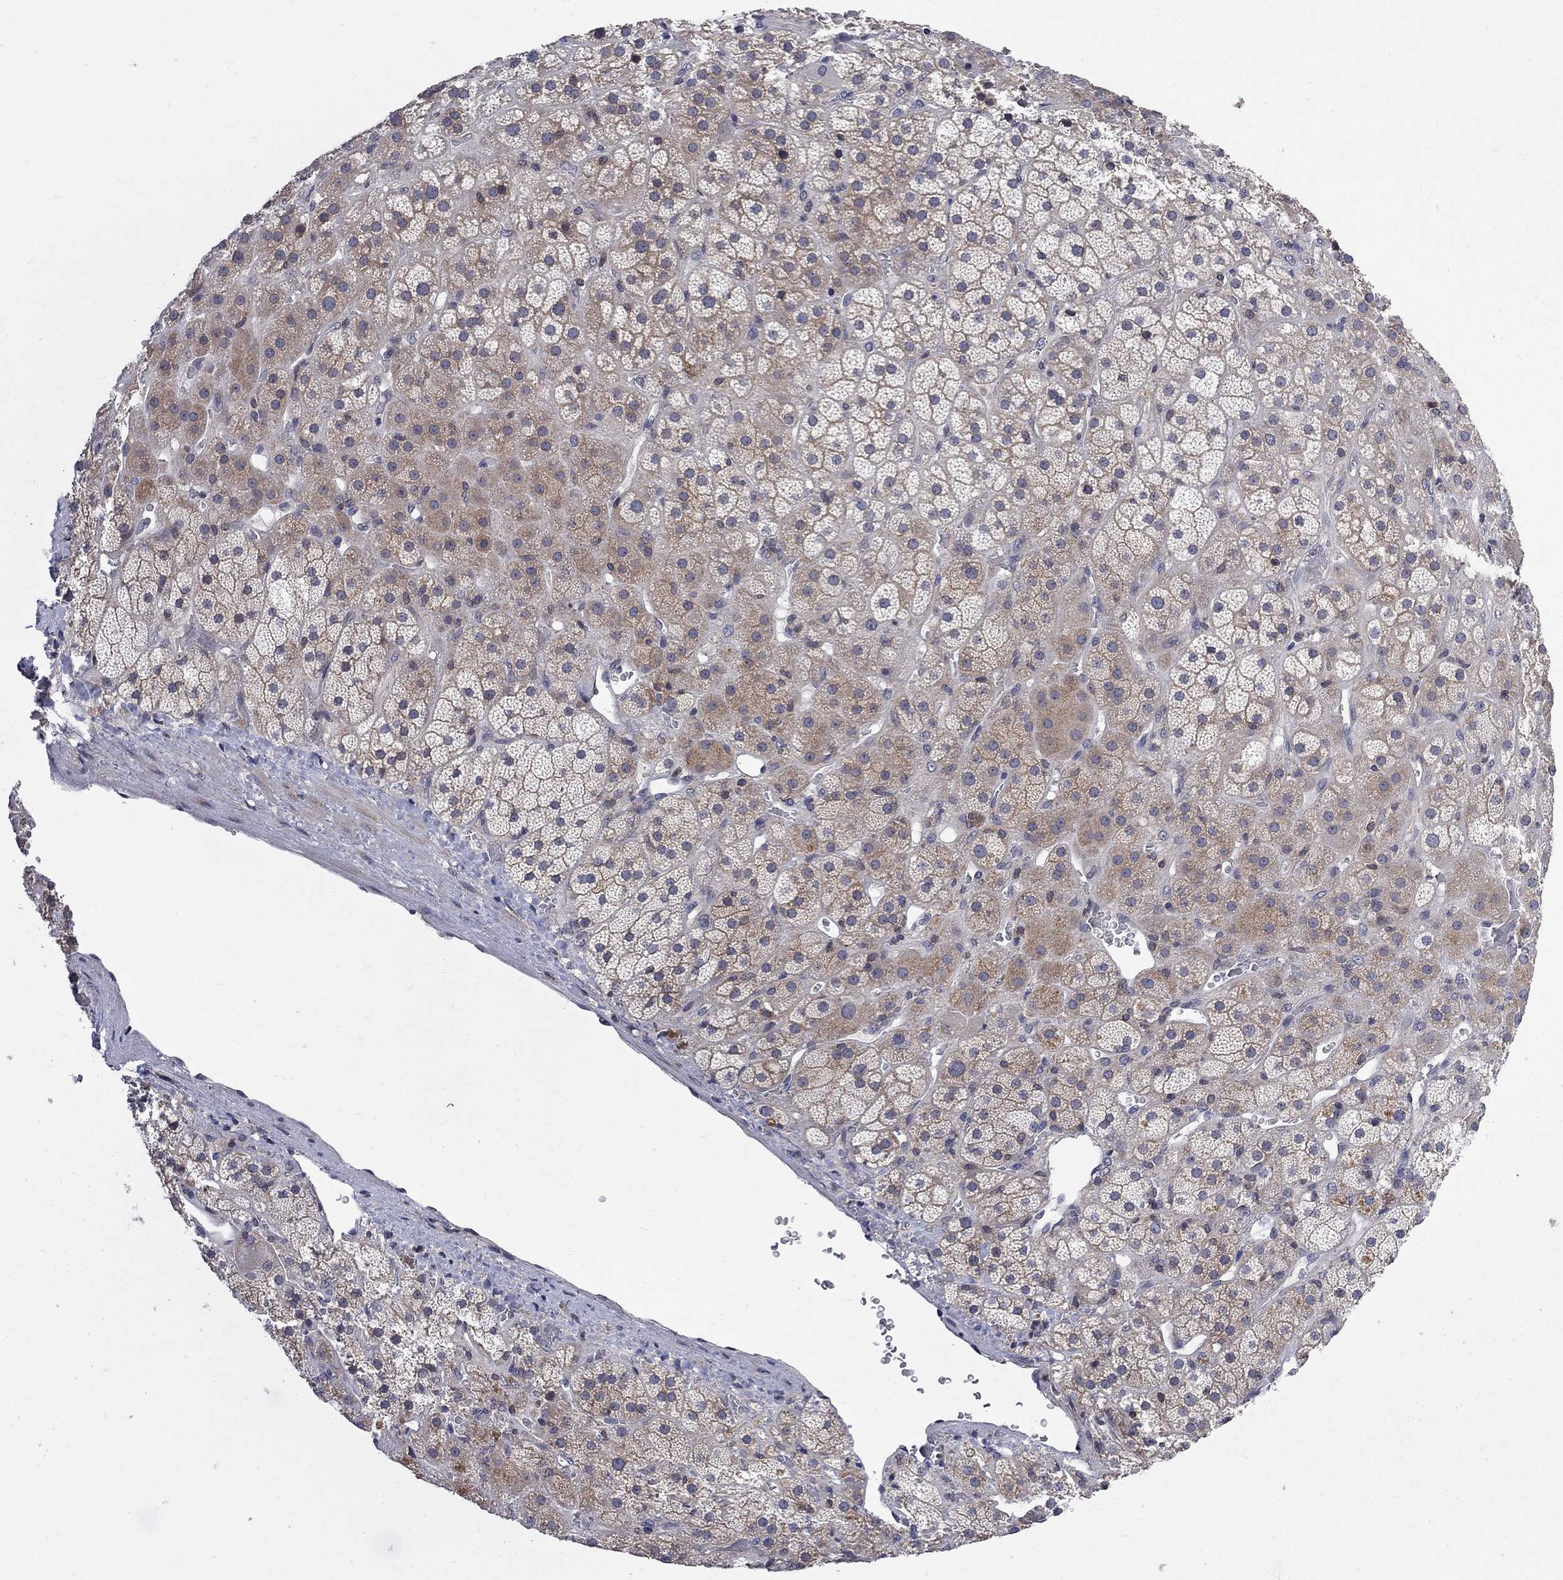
{"staining": {"intensity": "moderate", "quantity": "25%-75%", "location": "cytoplasmic/membranous"}, "tissue": "adrenal gland", "cell_type": "Glandular cells", "image_type": "normal", "snomed": [{"axis": "morphology", "description": "Normal tissue, NOS"}, {"axis": "topography", "description": "Adrenal gland"}], "caption": "DAB (3,3'-diaminobenzidine) immunohistochemical staining of normal human adrenal gland reveals moderate cytoplasmic/membranous protein expression in about 25%-75% of glandular cells.", "gene": "CNOT11", "patient": {"sex": "male", "age": 57}}